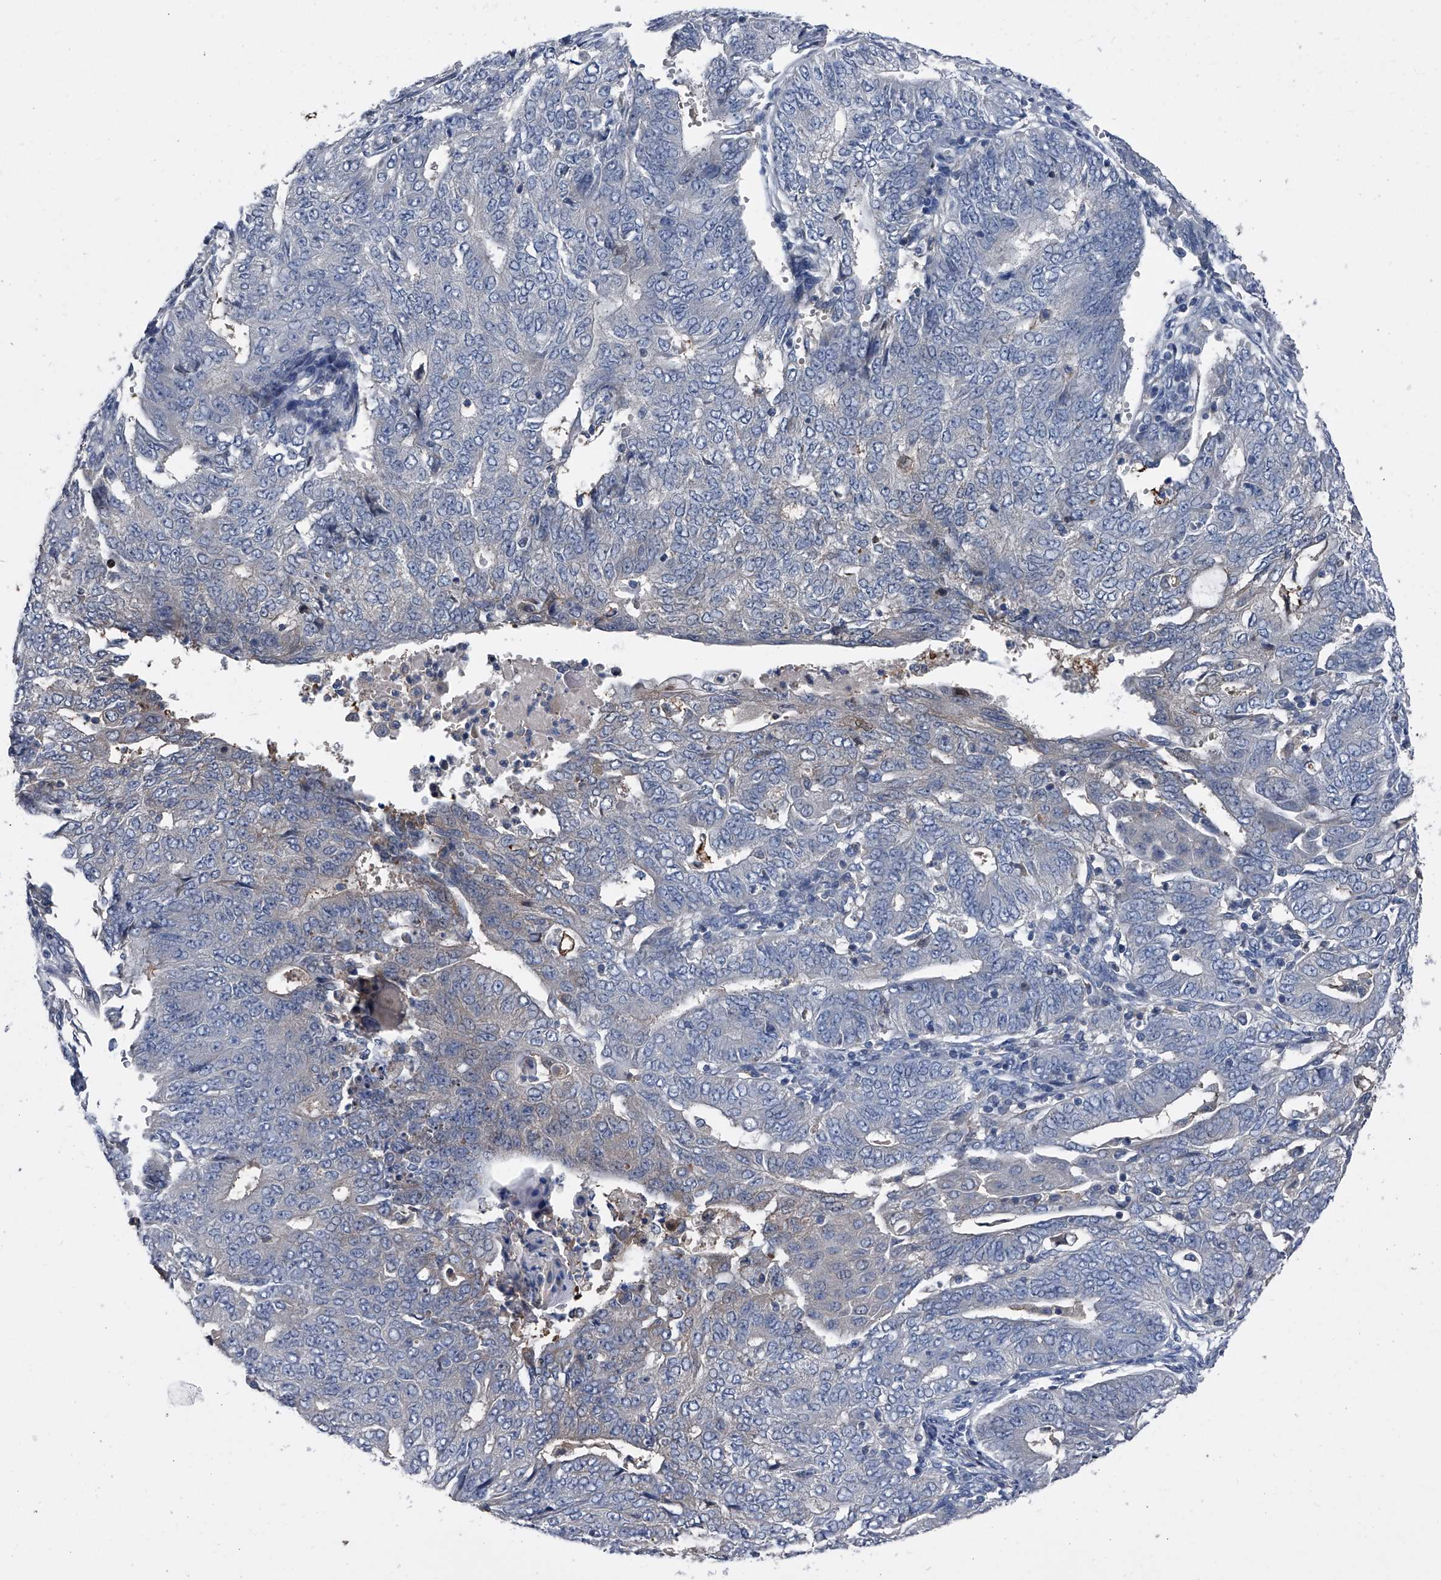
{"staining": {"intensity": "negative", "quantity": "none", "location": "none"}, "tissue": "endometrial cancer", "cell_type": "Tumor cells", "image_type": "cancer", "snomed": [{"axis": "morphology", "description": "Adenocarcinoma, NOS"}, {"axis": "topography", "description": "Endometrium"}], "caption": "IHC of human adenocarcinoma (endometrial) shows no expression in tumor cells.", "gene": "KIF13A", "patient": {"sex": "female", "age": 32}}